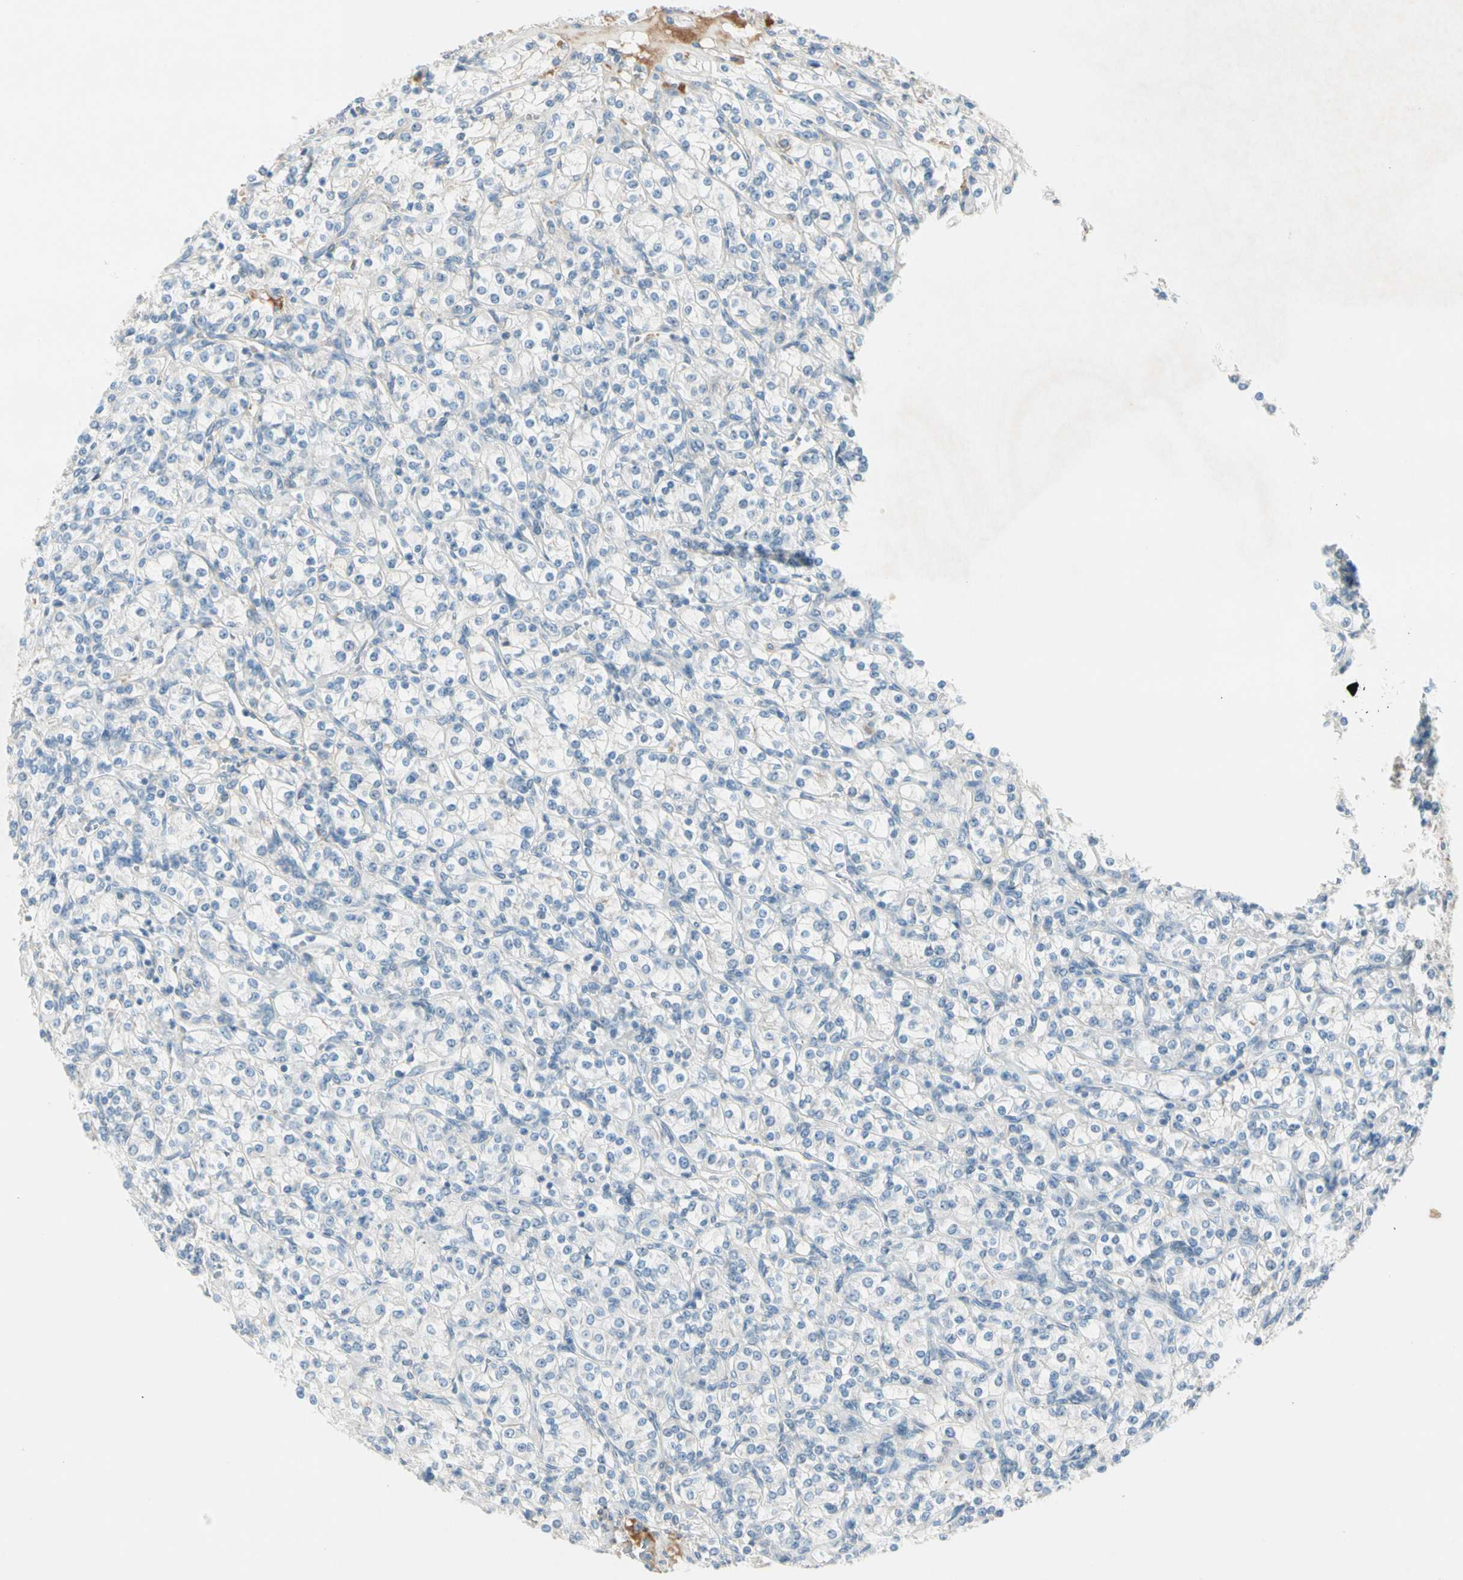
{"staining": {"intensity": "negative", "quantity": "none", "location": "none"}, "tissue": "renal cancer", "cell_type": "Tumor cells", "image_type": "cancer", "snomed": [{"axis": "morphology", "description": "Adenocarcinoma, NOS"}, {"axis": "topography", "description": "Kidney"}], "caption": "Immunohistochemistry (IHC) photomicrograph of neoplastic tissue: human adenocarcinoma (renal) stained with DAB exhibits no significant protein expression in tumor cells.", "gene": "SERPIND1", "patient": {"sex": "male", "age": 77}}